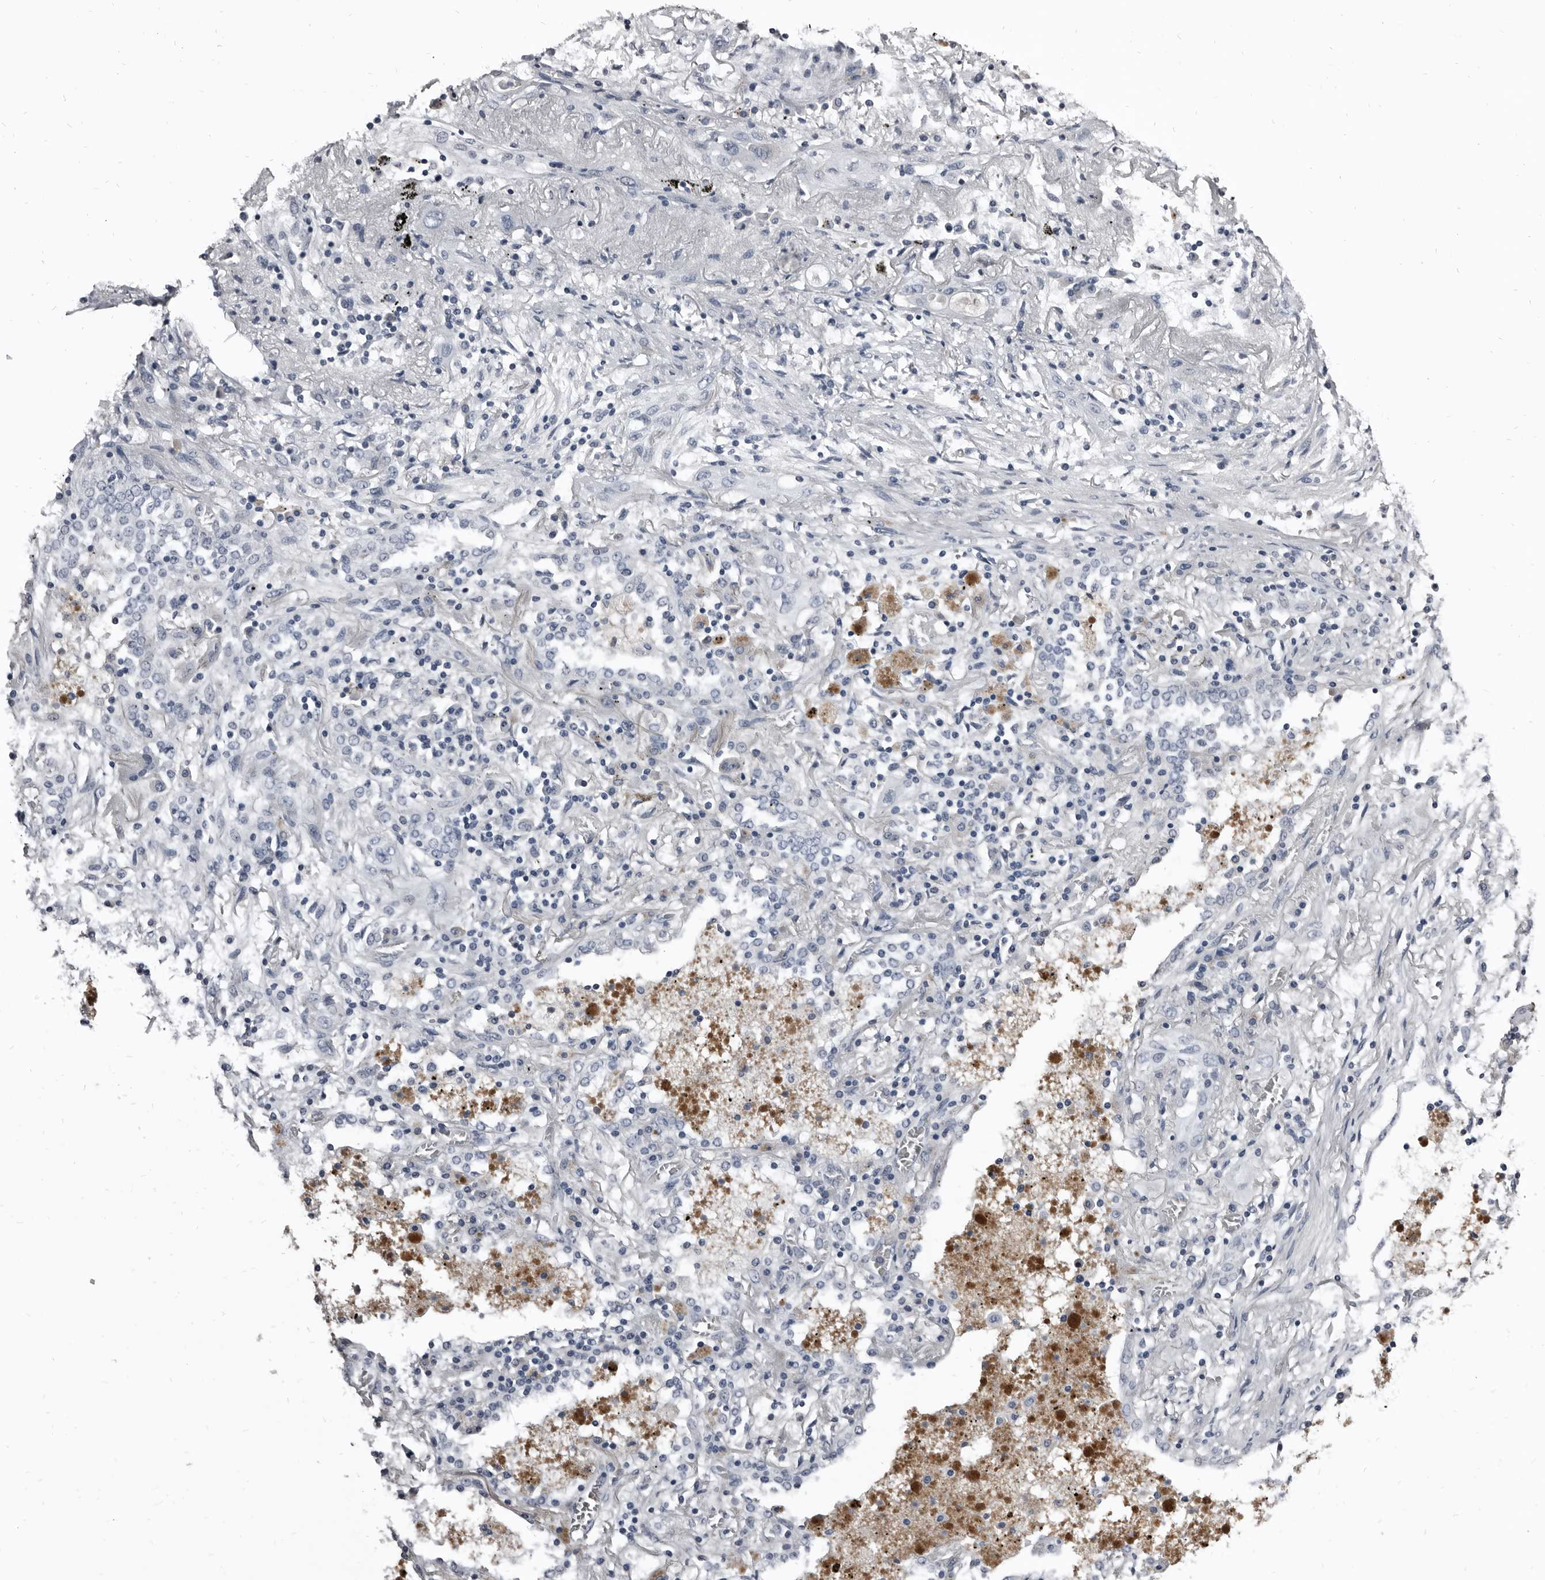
{"staining": {"intensity": "negative", "quantity": "none", "location": "none"}, "tissue": "lung cancer", "cell_type": "Tumor cells", "image_type": "cancer", "snomed": [{"axis": "morphology", "description": "Squamous cell carcinoma, NOS"}, {"axis": "topography", "description": "Lung"}], "caption": "This is an immunohistochemistry (IHC) image of lung cancer (squamous cell carcinoma). There is no expression in tumor cells.", "gene": "GREB1", "patient": {"sex": "female", "age": 47}}